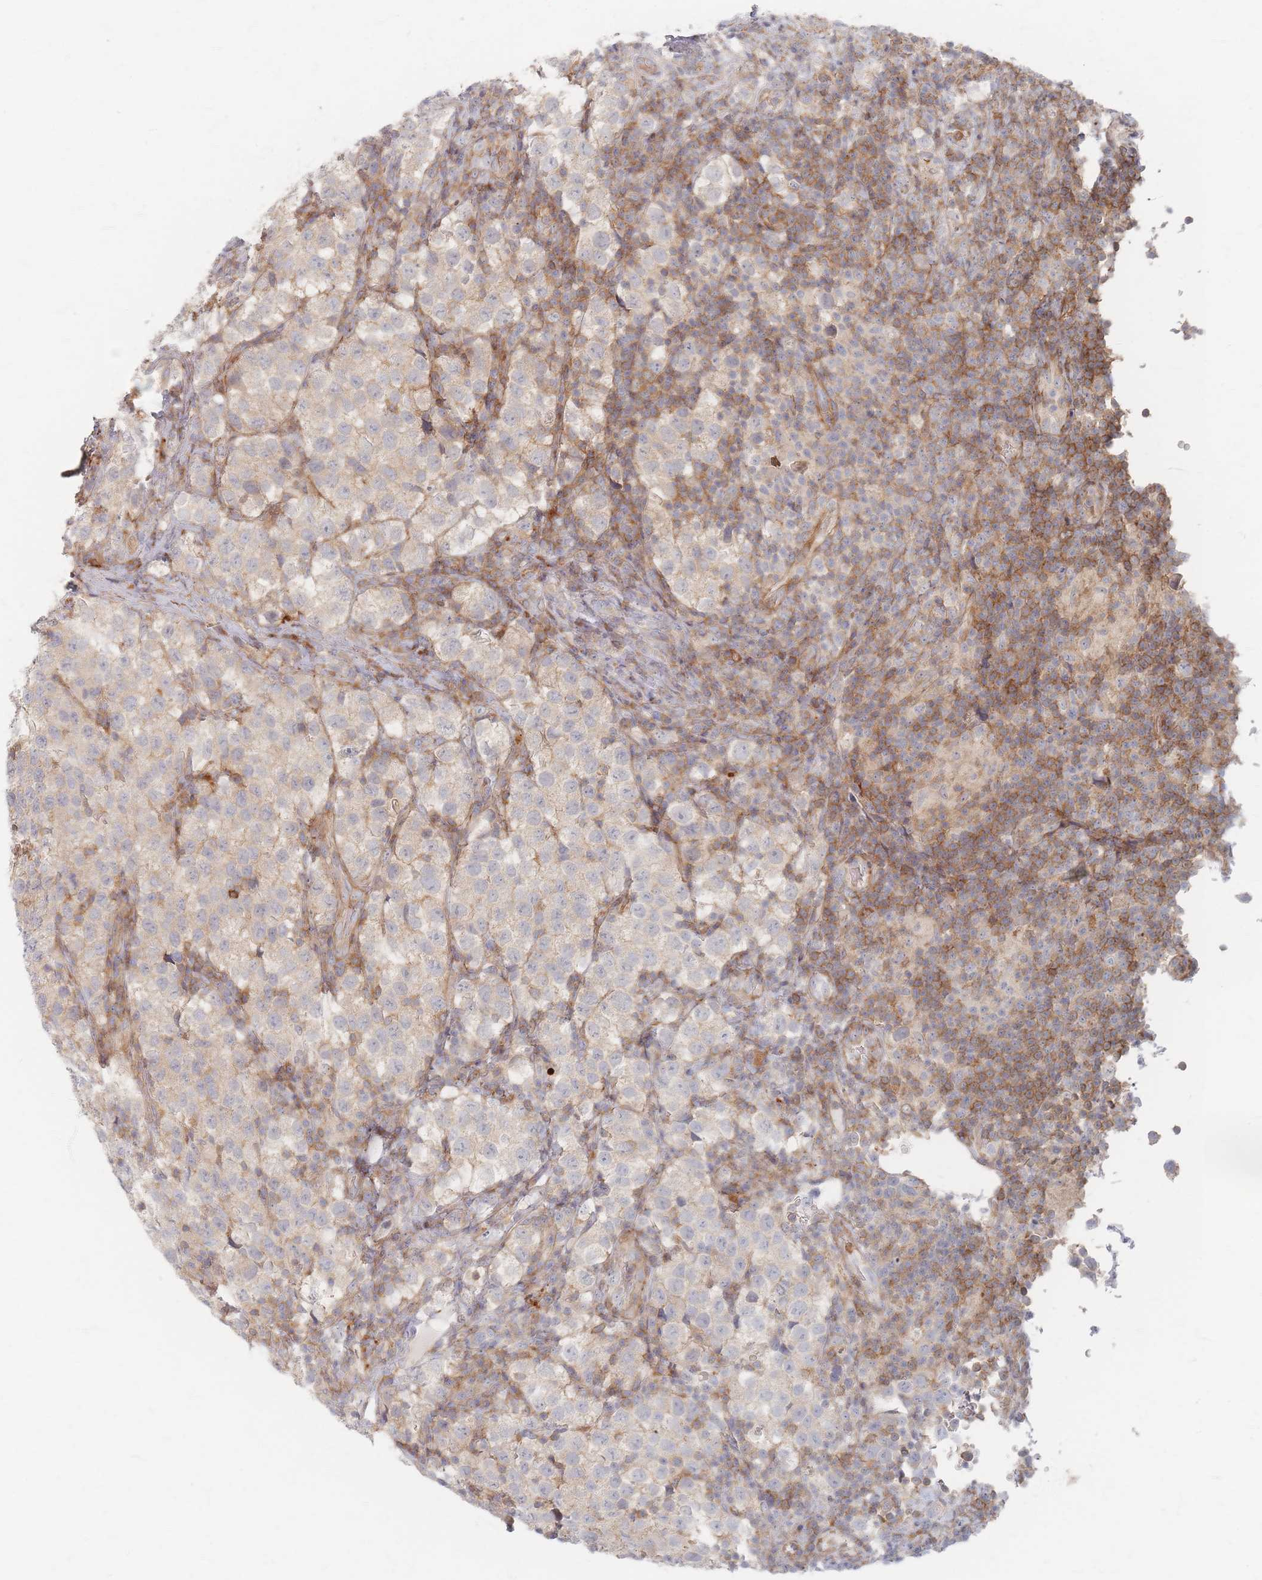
{"staining": {"intensity": "negative", "quantity": "none", "location": "none"}, "tissue": "testis cancer", "cell_type": "Tumor cells", "image_type": "cancer", "snomed": [{"axis": "morphology", "description": "Seminoma, NOS"}, {"axis": "topography", "description": "Testis"}], "caption": "Protein analysis of testis seminoma reveals no significant expression in tumor cells.", "gene": "ZNF852", "patient": {"sex": "male", "age": 34}}